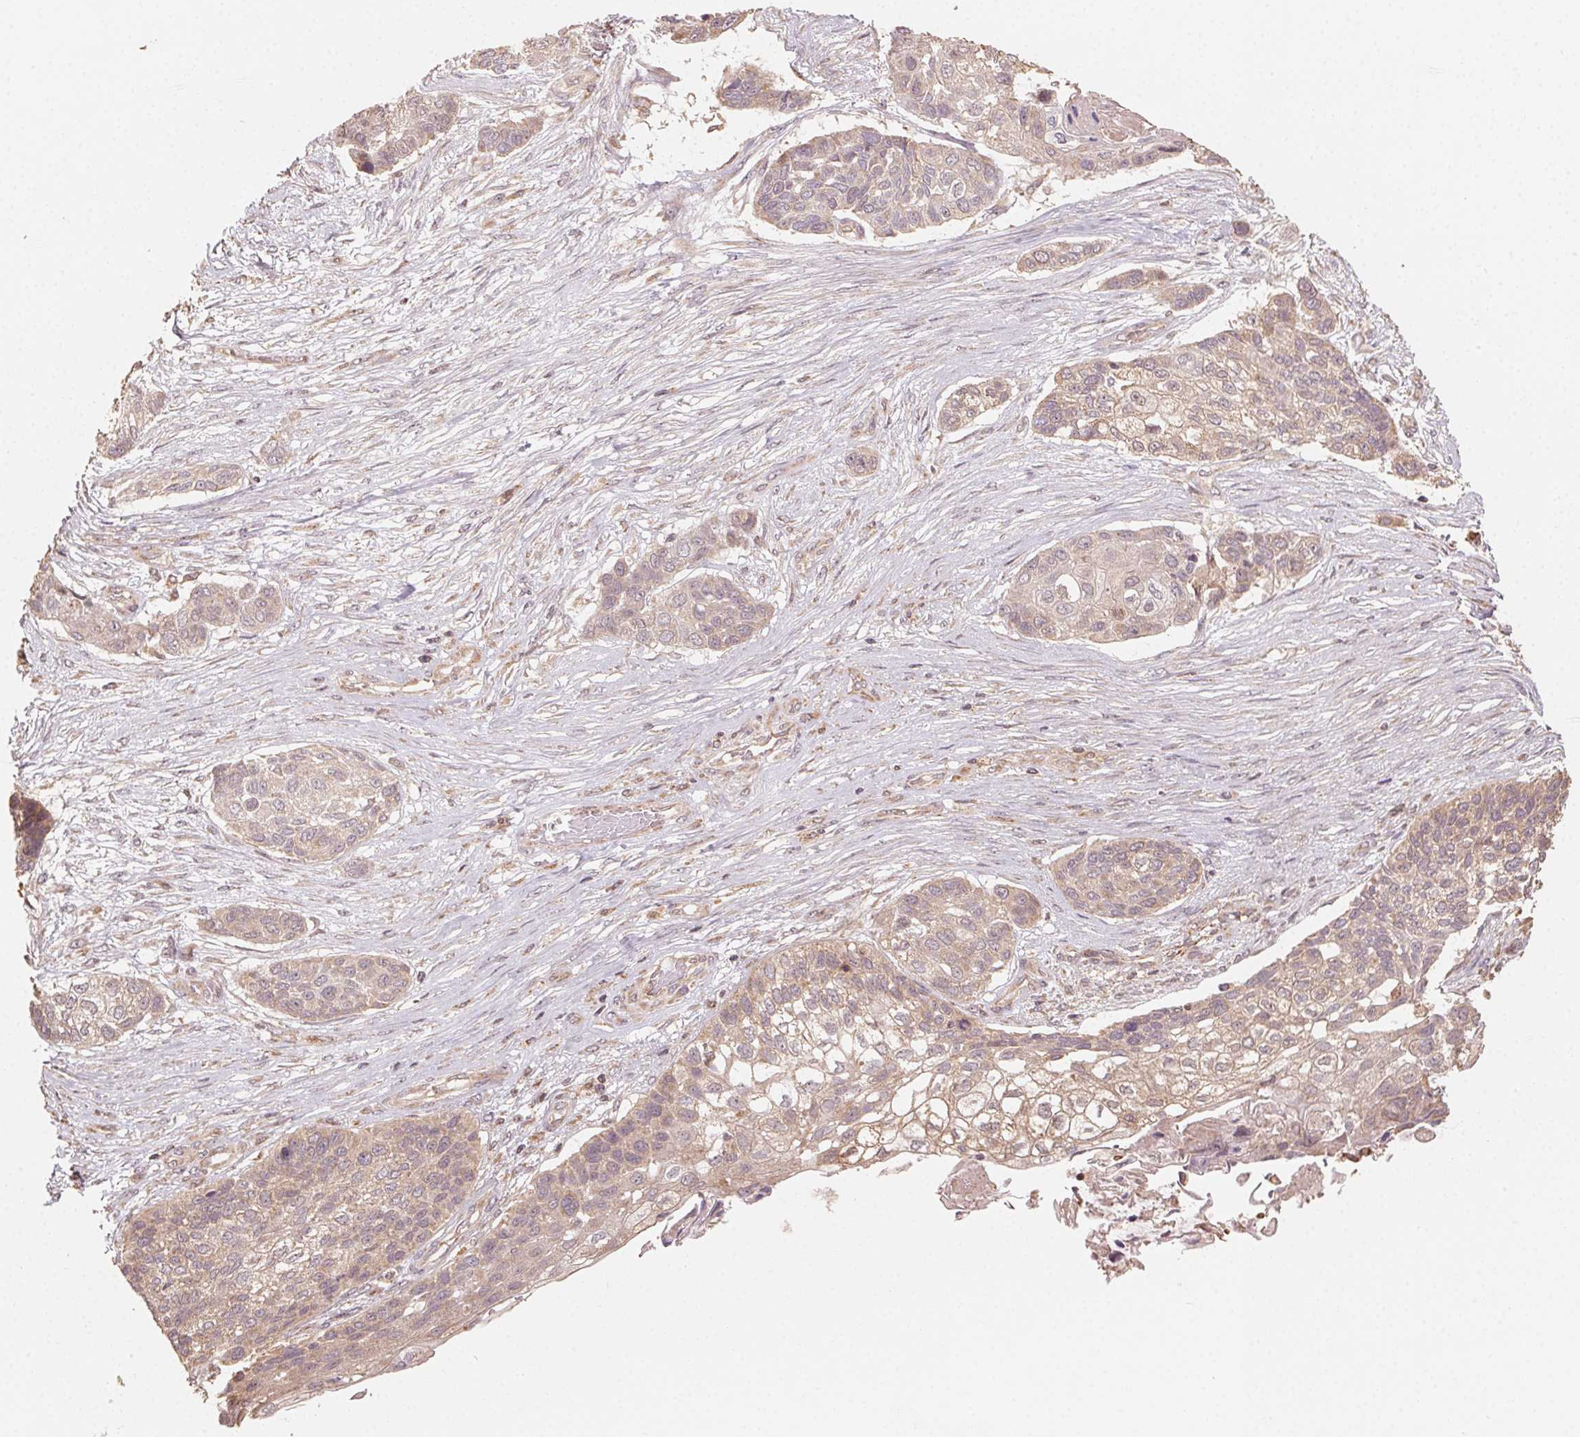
{"staining": {"intensity": "weak", "quantity": ">75%", "location": "cytoplasmic/membranous"}, "tissue": "lung cancer", "cell_type": "Tumor cells", "image_type": "cancer", "snomed": [{"axis": "morphology", "description": "Squamous cell carcinoma, NOS"}, {"axis": "topography", "description": "Lung"}], "caption": "This is a micrograph of immunohistochemistry staining of lung cancer, which shows weak staining in the cytoplasmic/membranous of tumor cells.", "gene": "WBP2", "patient": {"sex": "male", "age": 69}}